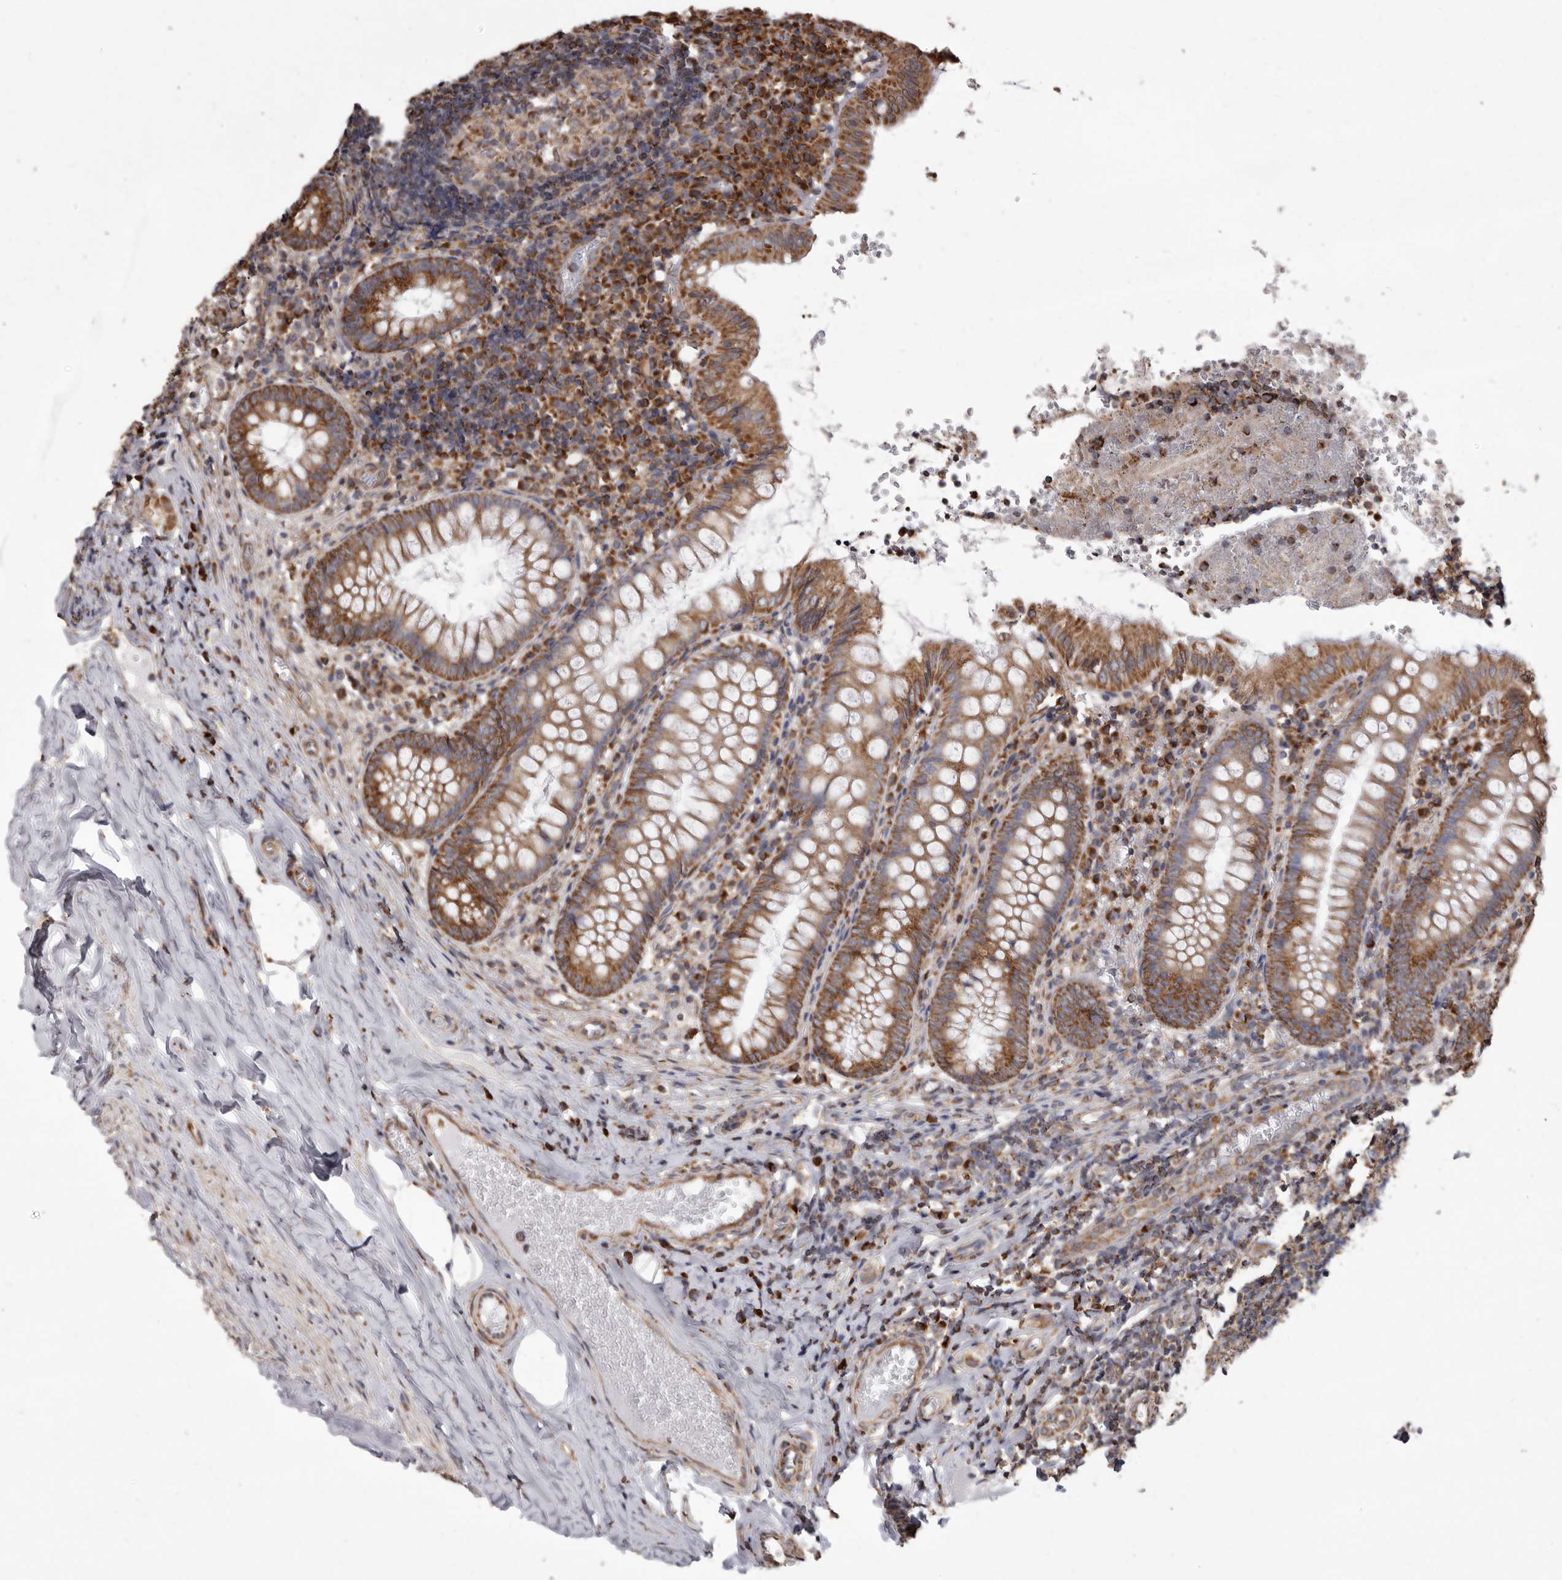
{"staining": {"intensity": "moderate", "quantity": ">75%", "location": "cytoplasmic/membranous"}, "tissue": "appendix", "cell_type": "Glandular cells", "image_type": "normal", "snomed": [{"axis": "morphology", "description": "Normal tissue, NOS"}, {"axis": "topography", "description": "Appendix"}], "caption": "DAB immunohistochemical staining of unremarkable human appendix demonstrates moderate cytoplasmic/membranous protein positivity in approximately >75% of glandular cells.", "gene": "CDK5RAP3", "patient": {"sex": "male", "age": 8}}